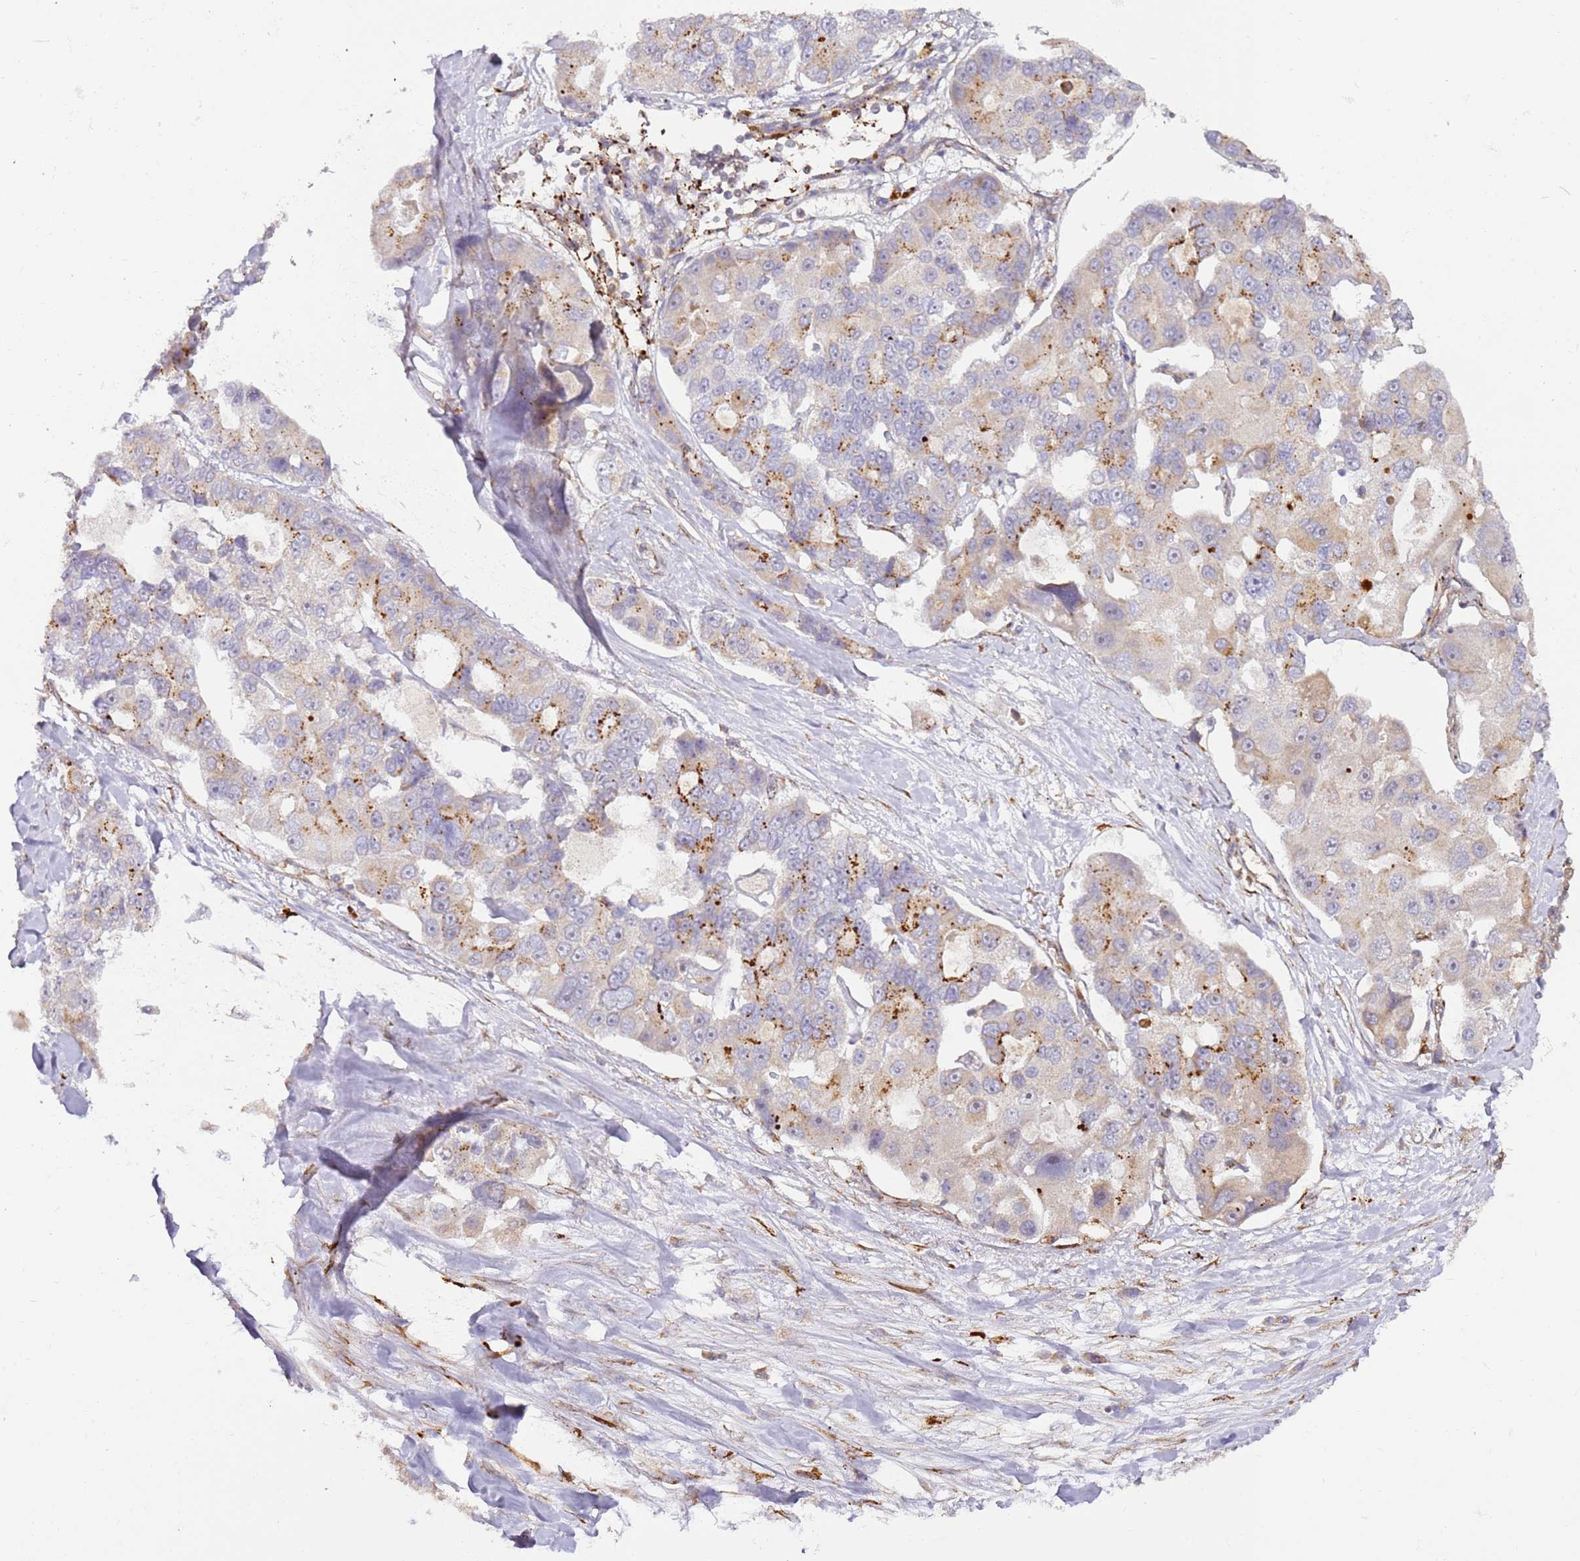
{"staining": {"intensity": "strong", "quantity": "<25%", "location": "cytoplasmic/membranous"}, "tissue": "lung cancer", "cell_type": "Tumor cells", "image_type": "cancer", "snomed": [{"axis": "morphology", "description": "Adenocarcinoma, NOS"}, {"axis": "topography", "description": "Lung"}], "caption": "About <25% of tumor cells in human adenocarcinoma (lung) display strong cytoplasmic/membranous protein staining as visualized by brown immunohistochemical staining.", "gene": "GRAP", "patient": {"sex": "female", "age": 54}}